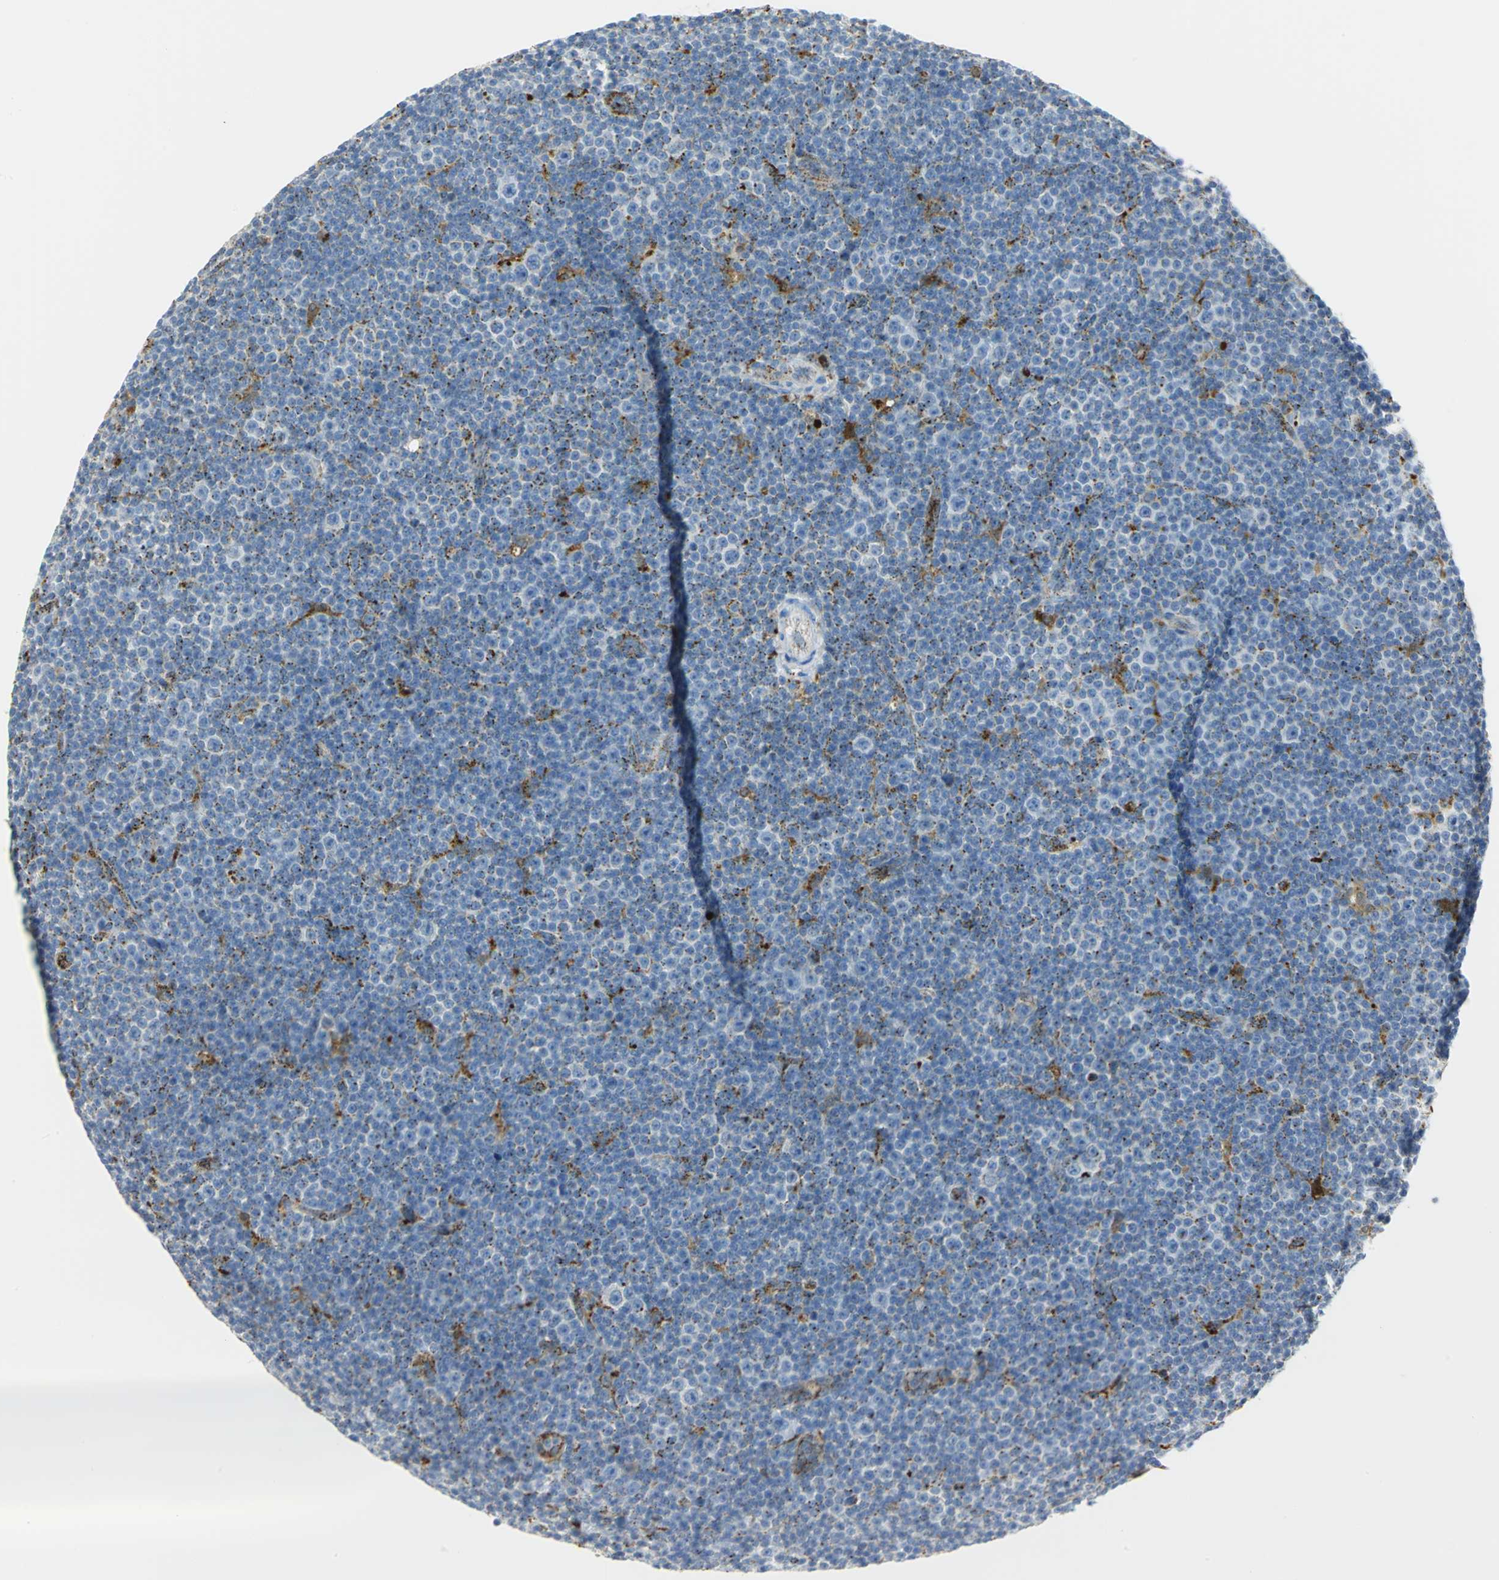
{"staining": {"intensity": "moderate", "quantity": "<25%", "location": "cytoplasmic/membranous"}, "tissue": "lymphoma", "cell_type": "Tumor cells", "image_type": "cancer", "snomed": [{"axis": "morphology", "description": "Malignant lymphoma, non-Hodgkin's type, Low grade"}, {"axis": "topography", "description": "Lymph node"}], "caption": "Human malignant lymphoma, non-Hodgkin's type (low-grade) stained with a protein marker demonstrates moderate staining in tumor cells.", "gene": "ARSA", "patient": {"sex": "female", "age": 67}}